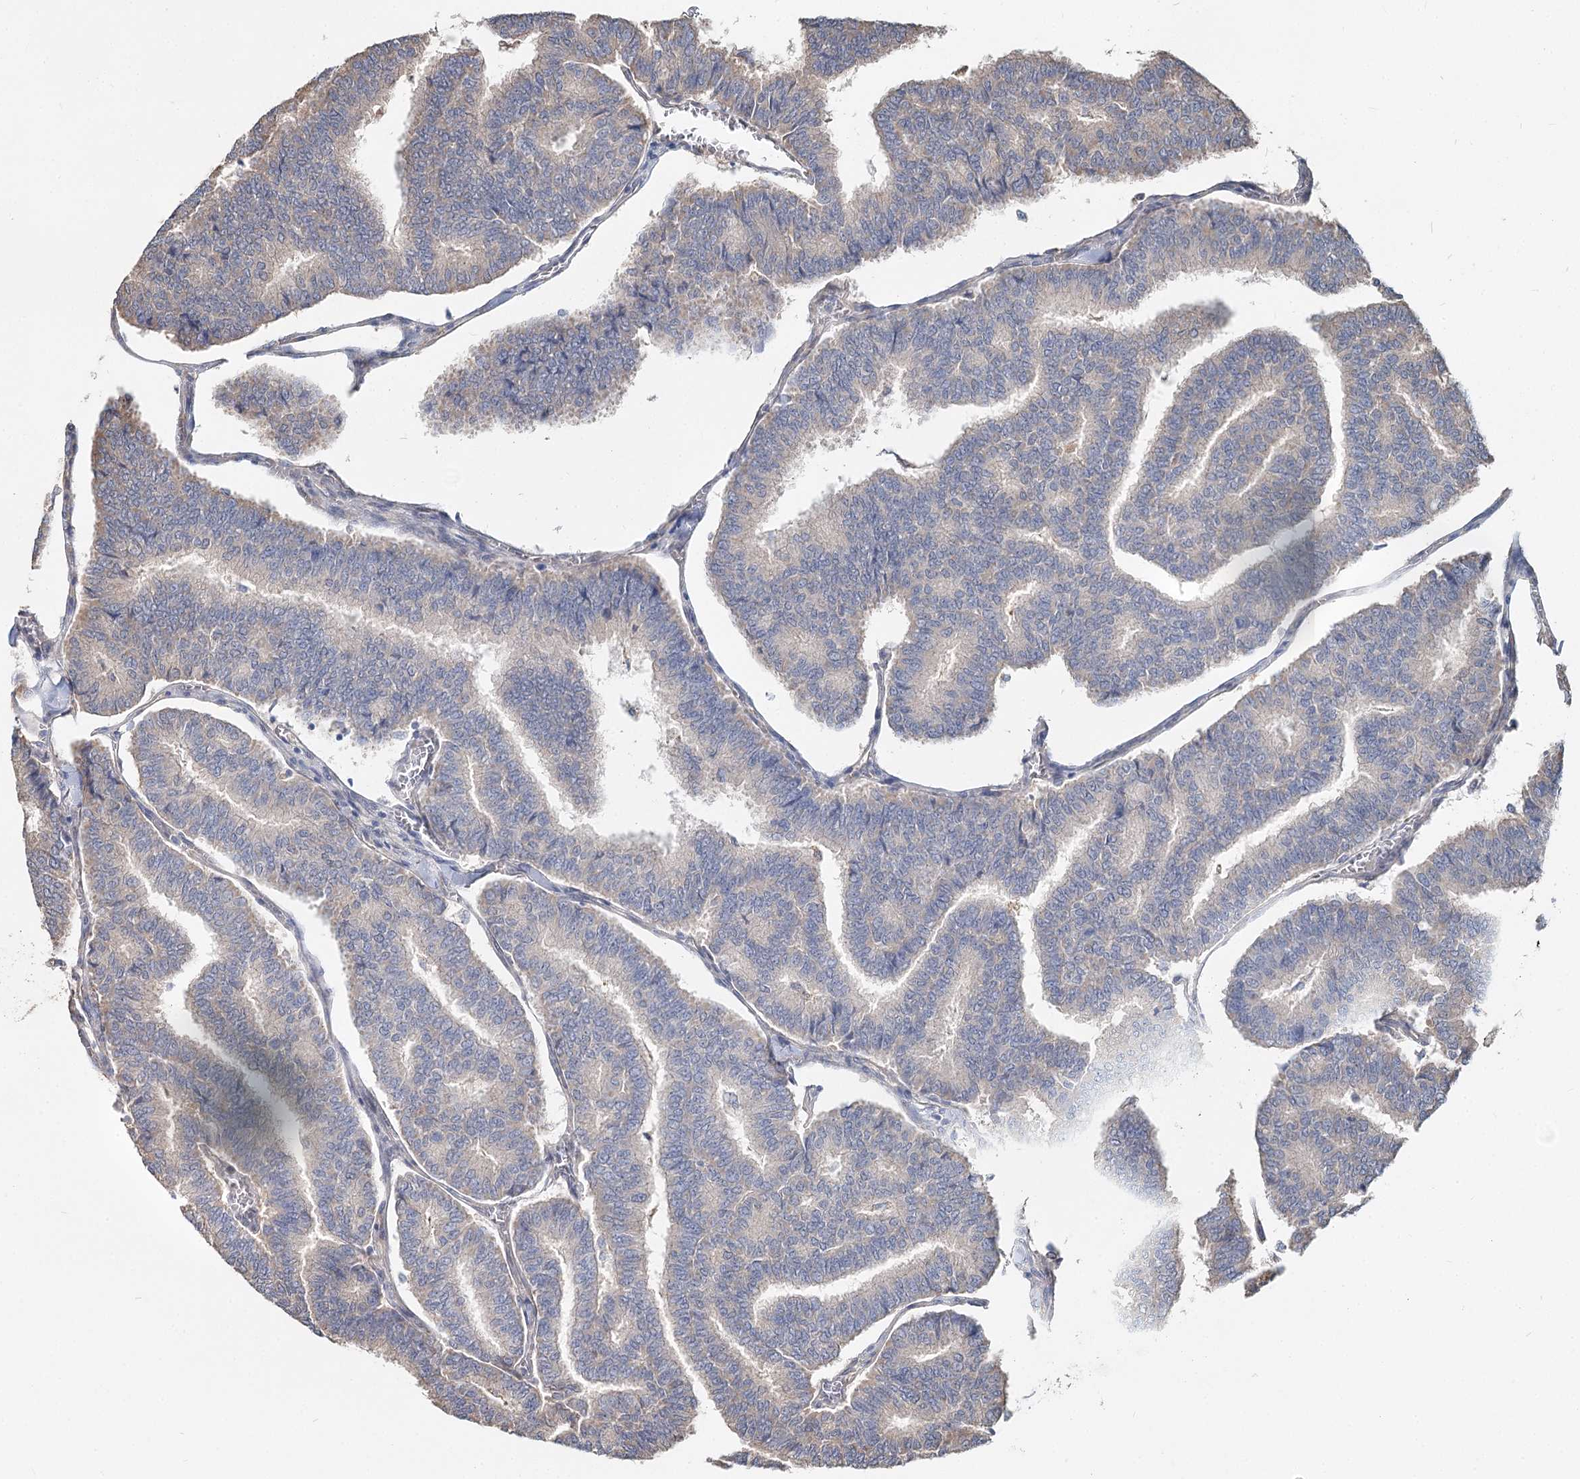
{"staining": {"intensity": "negative", "quantity": "none", "location": "none"}, "tissue": "thyroid cancer", "cell_type": "Tumor cells", "image_type": "cancer", "snomed": [{"axis": "morphology", "description": "Papillary adenocarcinoma, NOS"}, {"axis": "topography", "description": "Thyroid gland"}], "caption": "High power microscopy micrograph of an immunohistochemistry image of thyroid cancer, revealing no significant expression in tumor cells. The staining was performed using DAB to visualize the protein expression in brown, while the nuclei were stained in blue with hematoxylin (Magnification: 20x).", "gene": "SPART", "patient": {"sex": "female", "age": 35}}